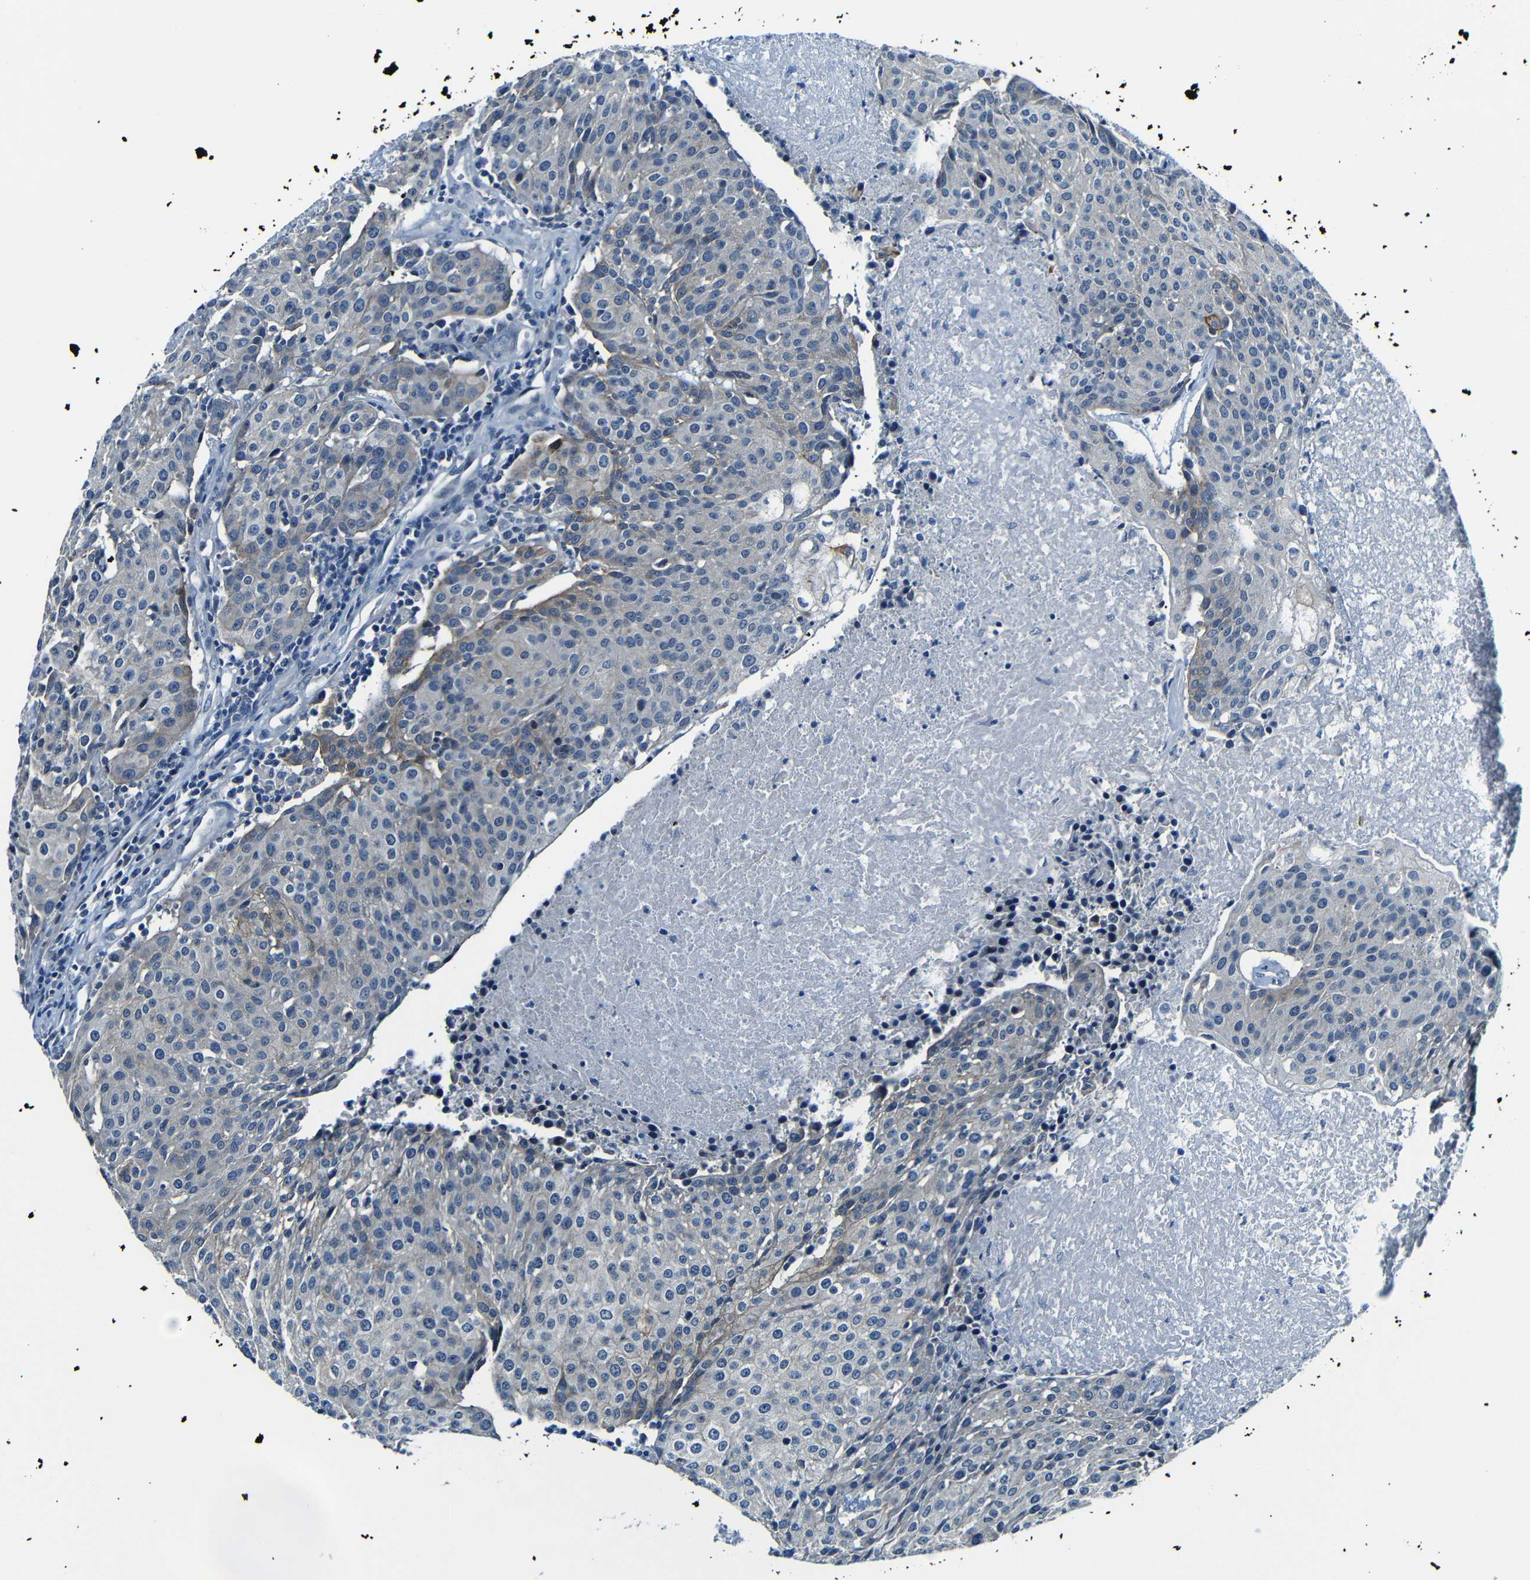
{"staining": {"intensity": "weak", "quantity": "25%-75%", "location": "cytoplasmic/membranous"}, "tissue": "urothelial cancer", "cell_type": "Tumor cells", "image_type": "cancer", "snomed": [{"axis": "morphology", "description": "Urothelial carcinoma, High grade"}, {"axis": "topography", "description": "Urinary bladder"}], "caption": "Weak cytoplasmic/membranous staining for a protein is seen in about 25%-75% of tumor cells of urothelial cancer using IHC.", "gene": "ANK3", "patient": {"sex": "female", "age": 85}}